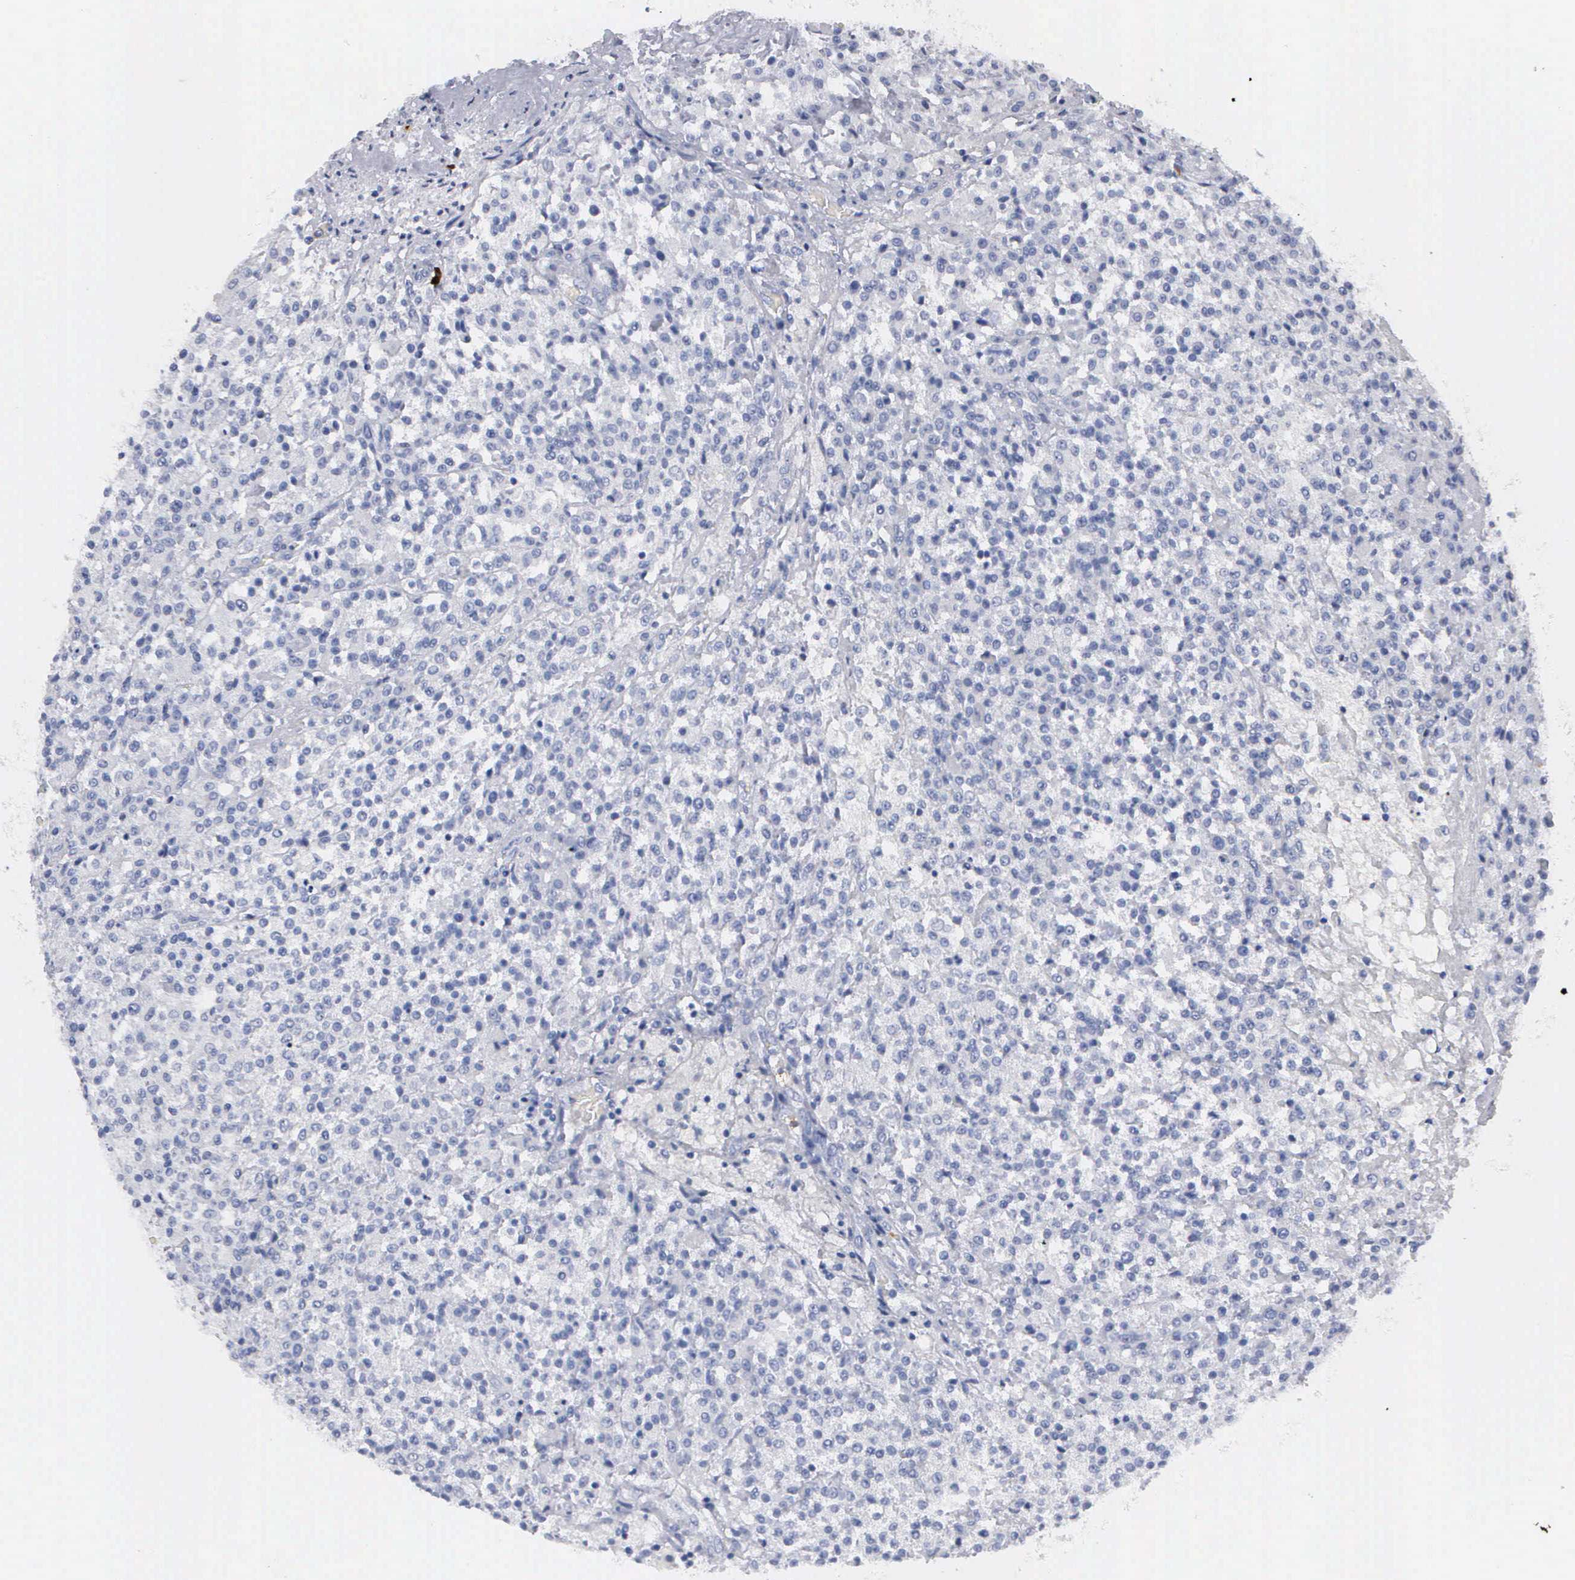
{"staining": {"intensity": "negative", "quantity": "none", "location": "none"}, "tissue": "testis cancer", "cell_type": "Tumor cells", "image_type": "cancer", "snomed": [{"axis": "morphology", "description": "Seminoma, NOS"}, {"axis": "topography", "description": "Testis"}], "caption": "This is a histopathology image of immunohistochemistry staining of seminoma (testis), which shows no expression in tumor cells.", "gene": "CTSG", "patient": {"sex": "male", "age": 59}}